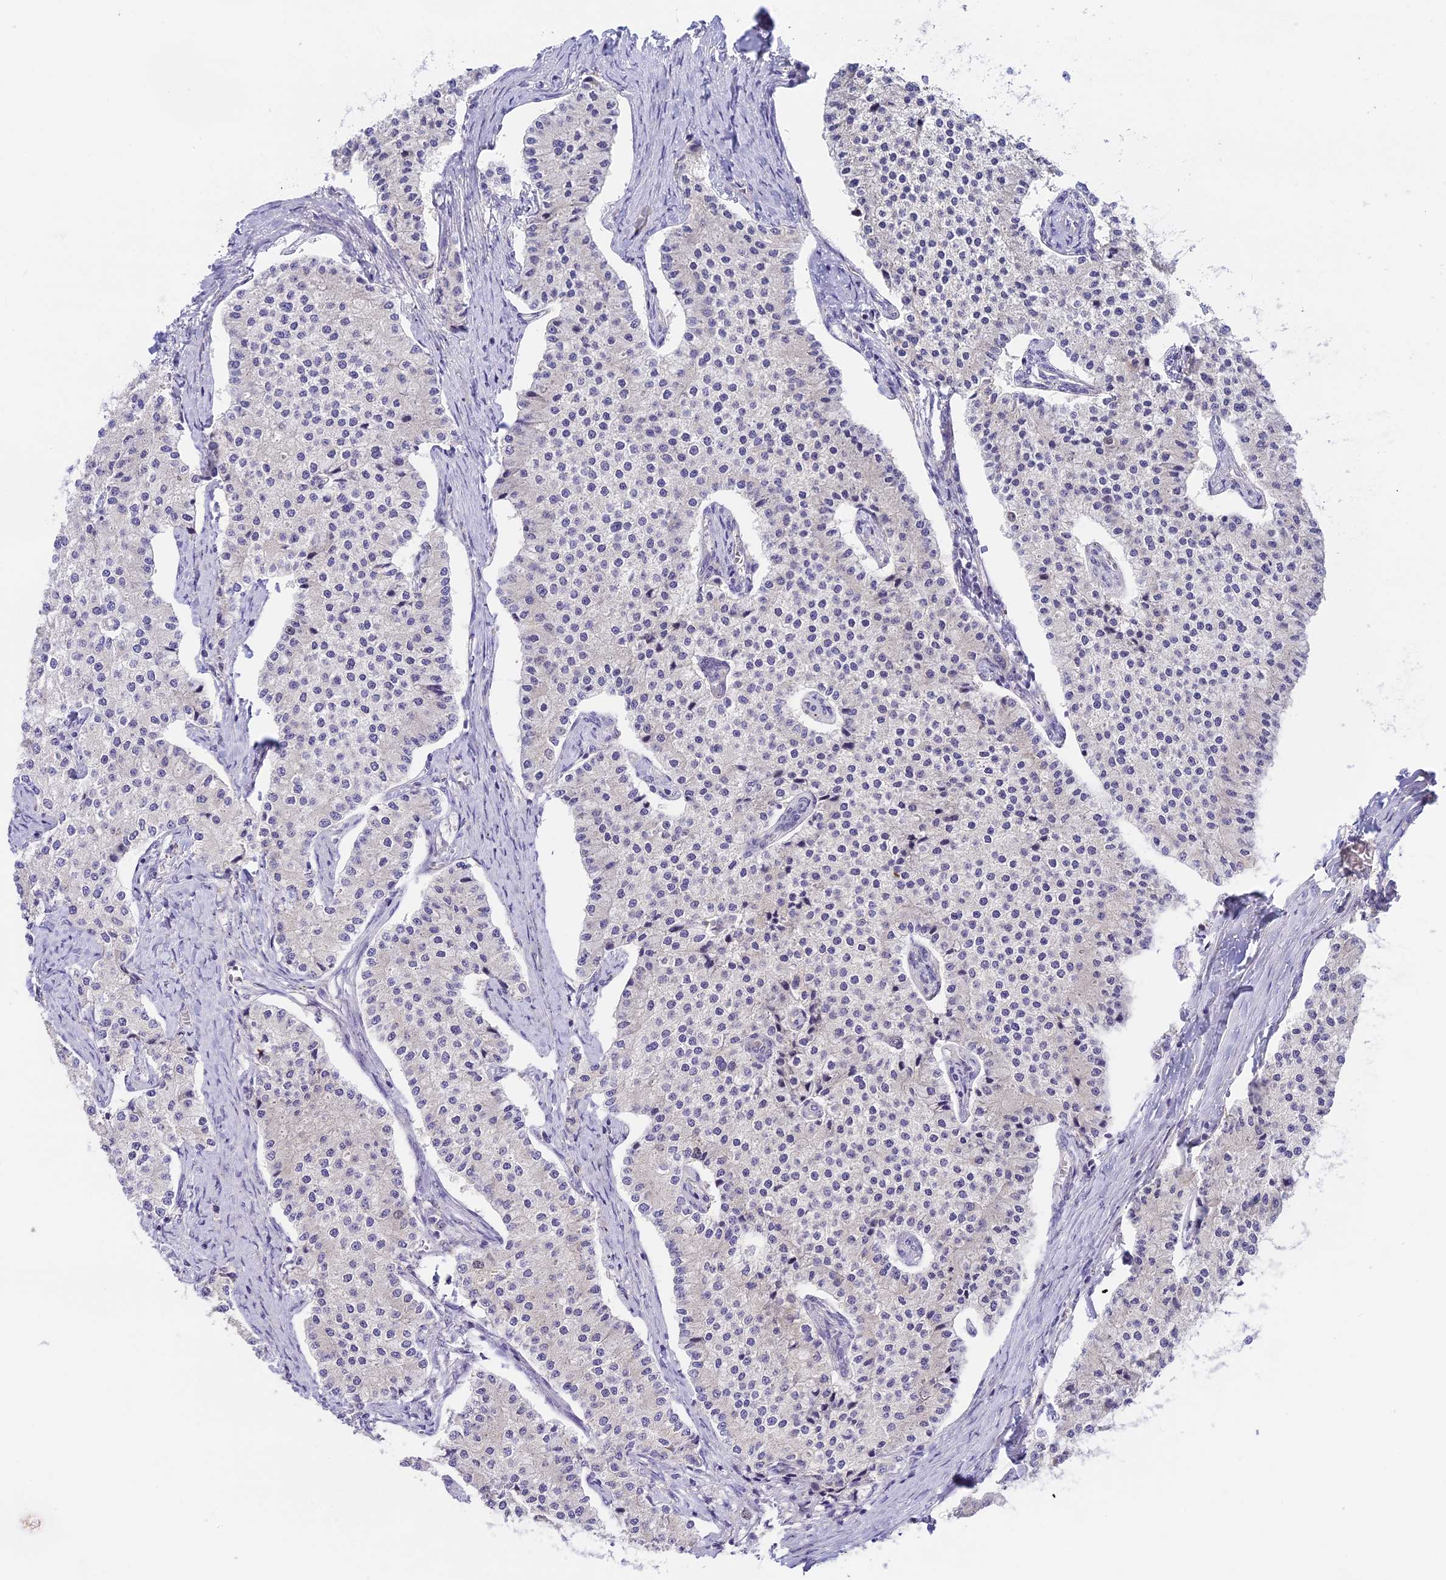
{"staining": {"intensity": "negative", "quantity": "none", "location": "none"}, "tissue": "carcinoid", "cell_type": "Tumor cells", "image_type": "cancer", "snomed": [{"axis": "morphology", "description": "Carcinoid, malignant, NOS"}, {"axis": "topography", "description": "Colon"}], "caption": "Immunohistochemistry of human carcinoid (malignant) displays no positivity in tumor cells.", "gene": "RAD51", "patient": {"sex": "female", "age": 52}}